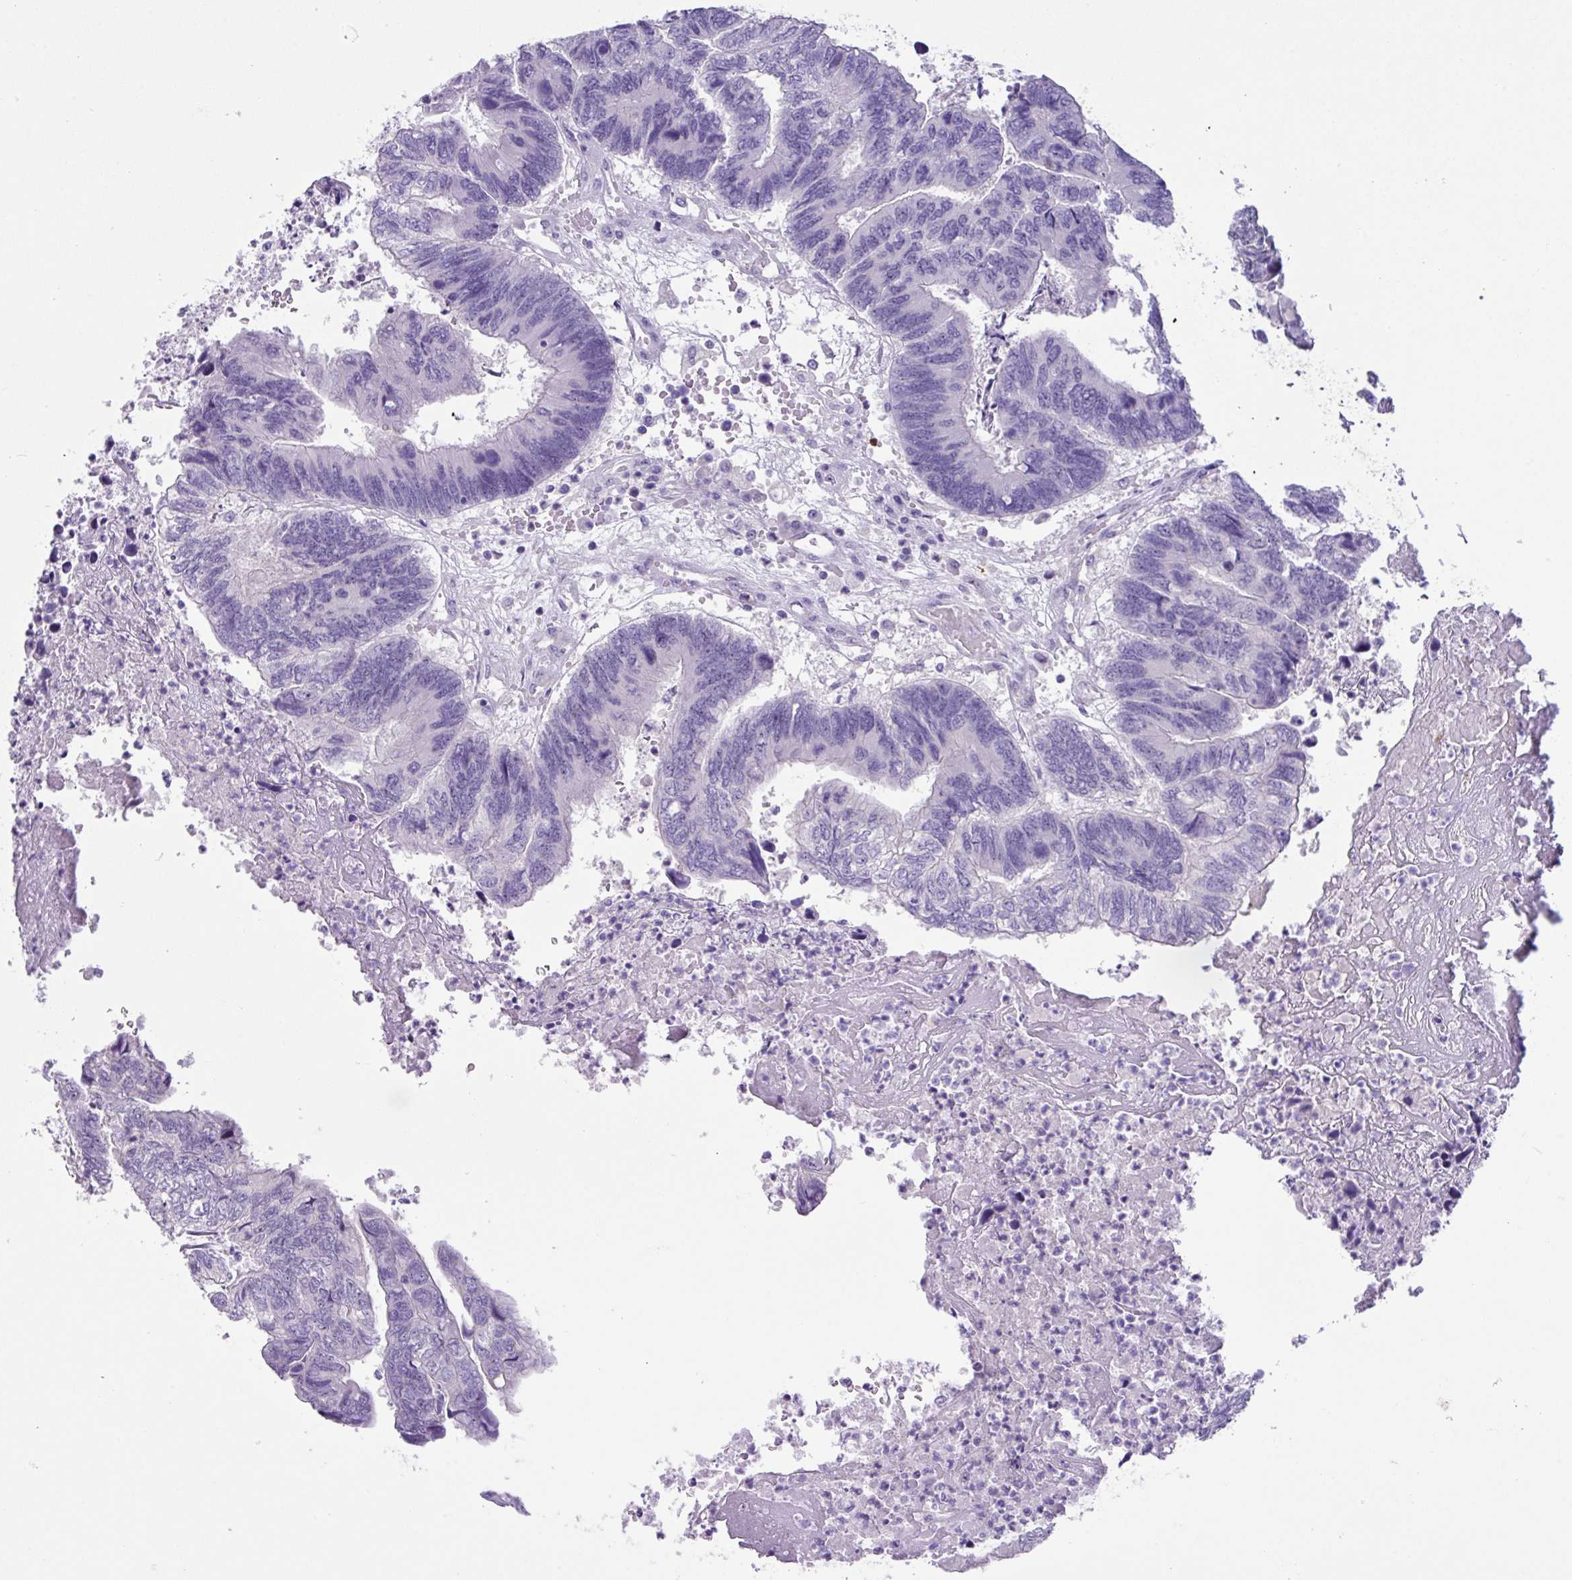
{"staining": {"intensity": "negative", "quantity": "none", "location": "none"}, "tissue": "colorectal cancer", "cell_type": "Tumor cells", "image_type": "cancer", "snomed": [{"axis": "morphology", "description": "Adenocarcinoma, NOS"}, {"axis": "topography", "description": "Colon"}], "caption": "IHC of human colorectal cancer demonstrates no expression in tumor cells.", "gene": "MRM2", "patient": {"sex": "female", "age": 67}}